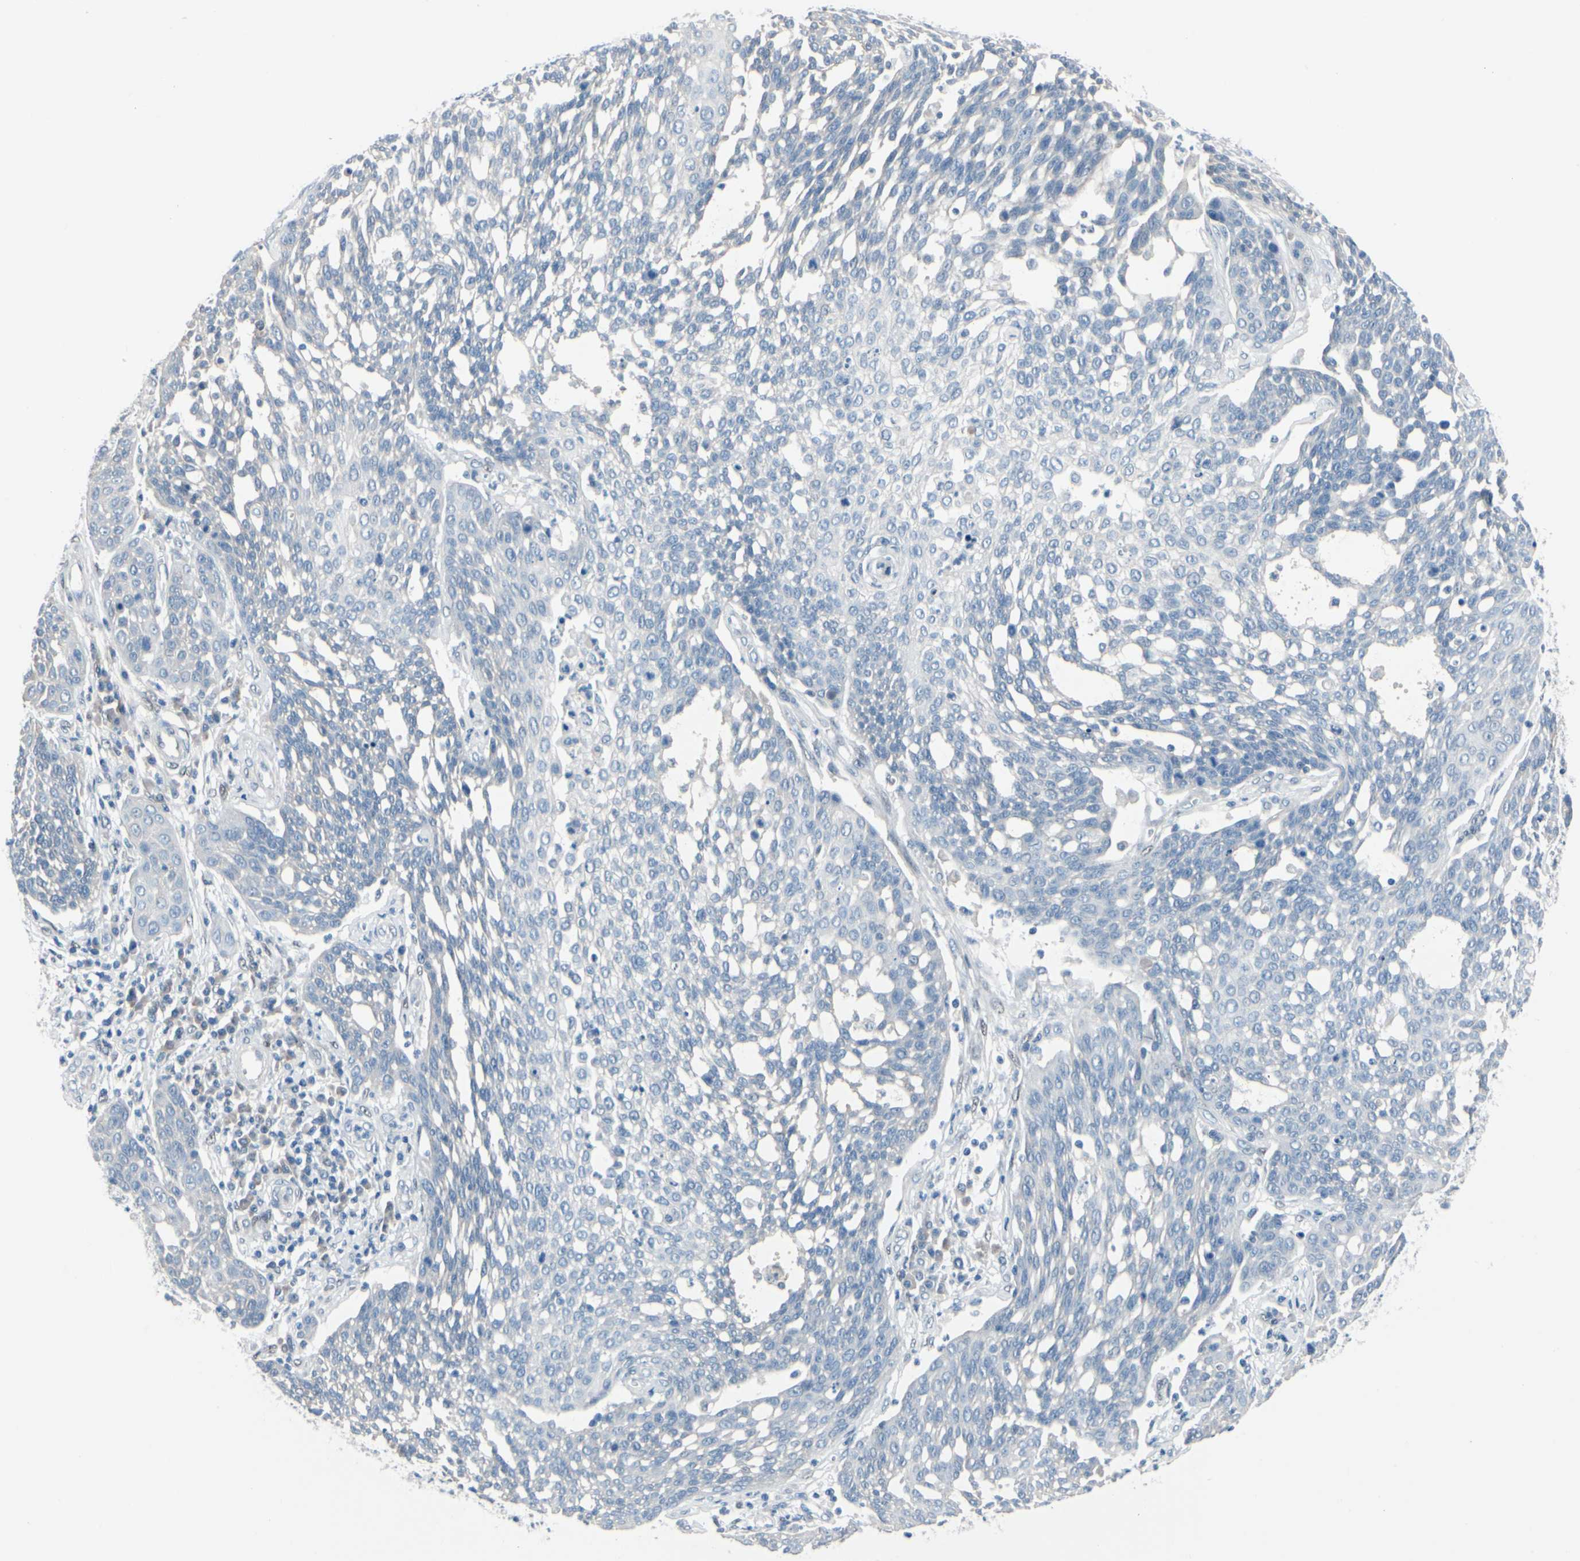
{"staining": {"intensity": "negative", "quantity": "none", "location": "none"}, "tissue": "cervical cancer", "cell_type": "Tumor cells", "image_type": "cancer", "snomed": [{"axis": "morphology", "description": "Squamous cell carcinoma, NOS"}, {"axis": "topography", "description": "Cervix"}], "caption": "Cervical squamous cell carcinoma was stained to show a protein in brown. There is no significant expression in tumor cells. (DAB (3,3'-diaminobenzidine) immunohistochemistry with hematoxylin counter stain).", "gene": "PGR", "patient": {"sex": "female", "age": 34}}